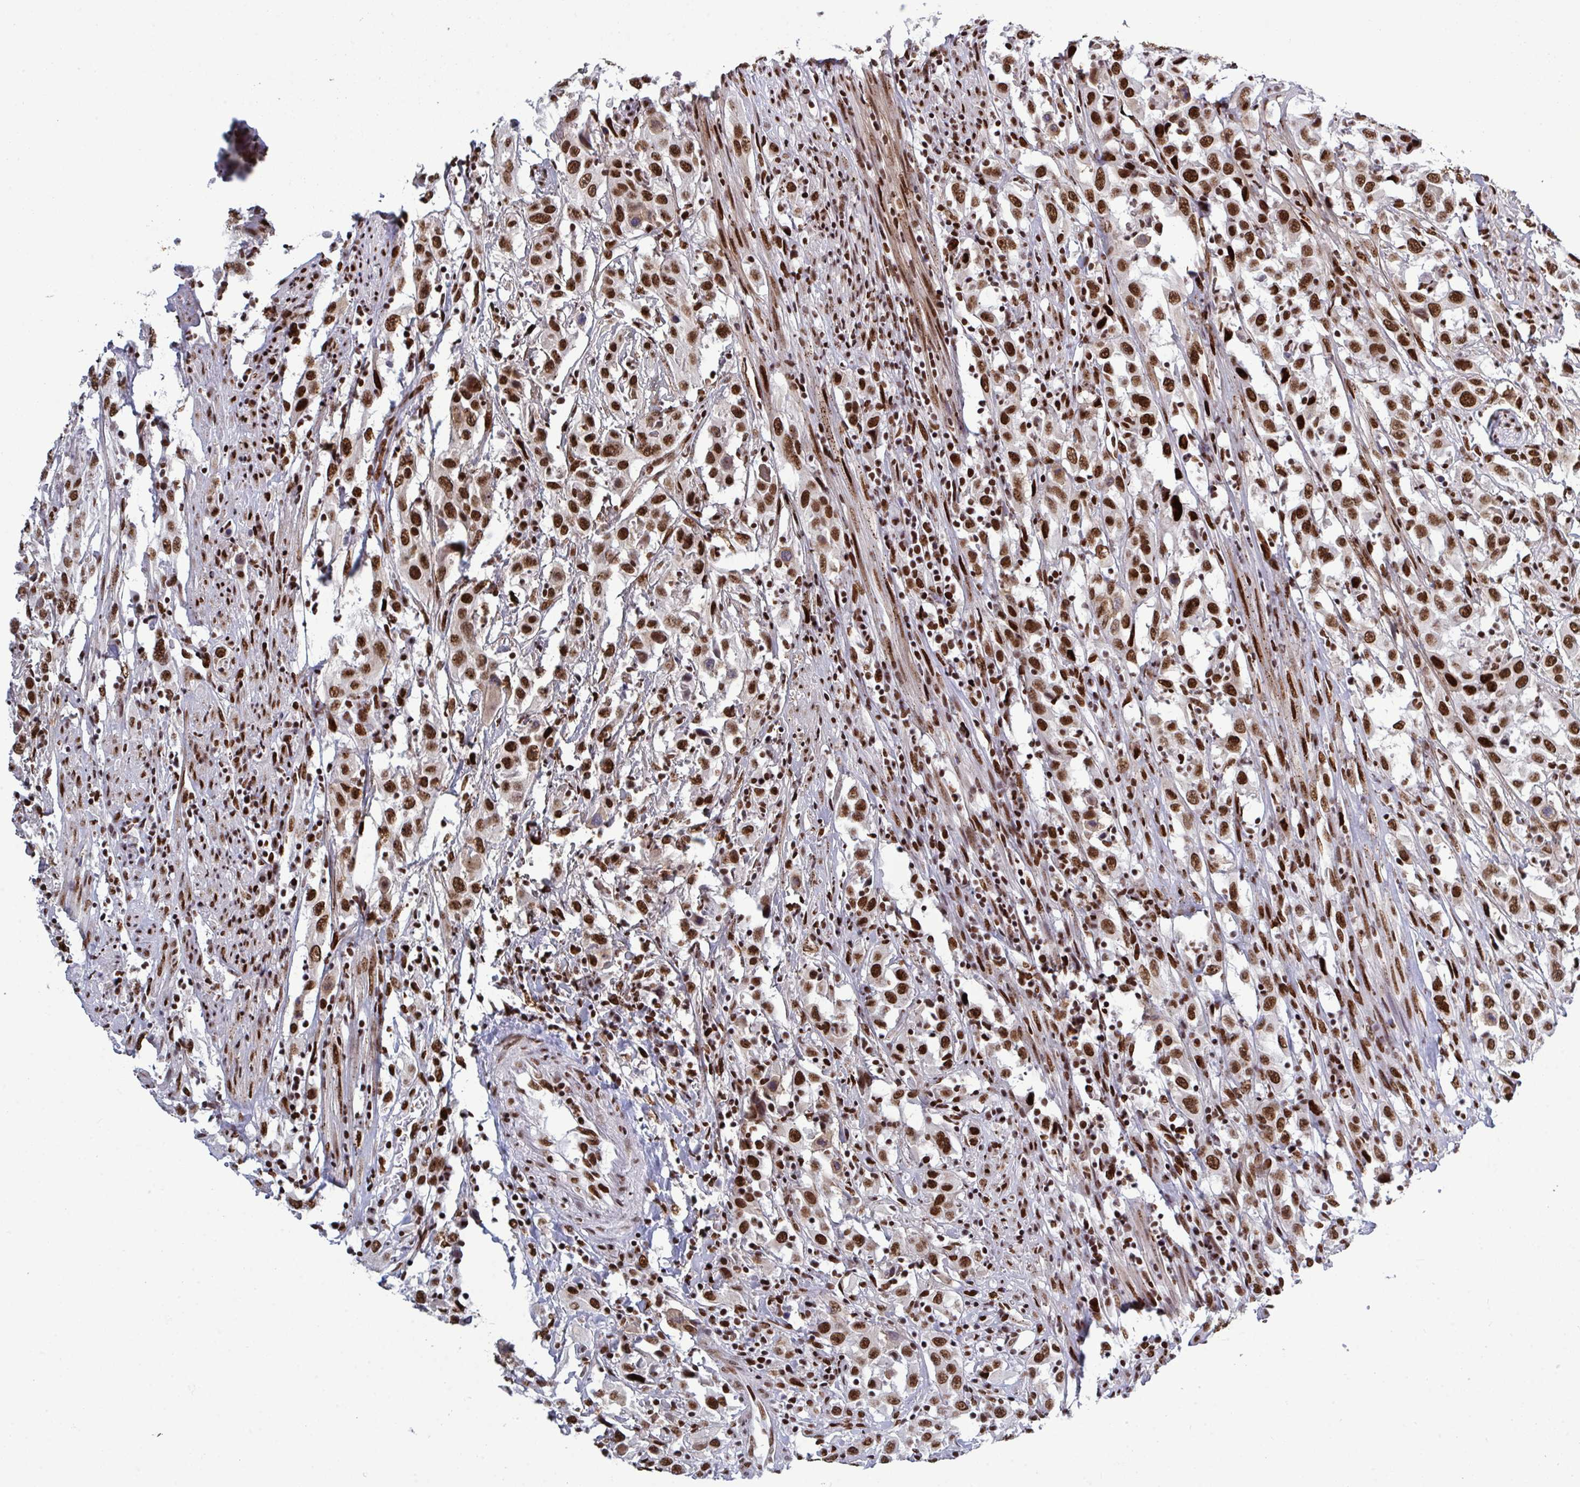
{"staining": {"intensity": "strong", "quantity": ">75%", "location": "nuclear"}, "tissue": "urothelial cancer", "cell_type": "Tumor cells", "image_type": "cancer", "snomed": [{"axis": "morphology", "description": "Urothelial carcinoma, High grade"}, {"axis": "topography", "description": "Urinary bladder"}], "caption": "Human urothelial carcinoma (high-grade) stained with a brown dye displays strong nuclear positive staining in approximately >75% of tumor cells.", "gene": "ZNF607", "patient": {"sex": "male", "age": 61}}